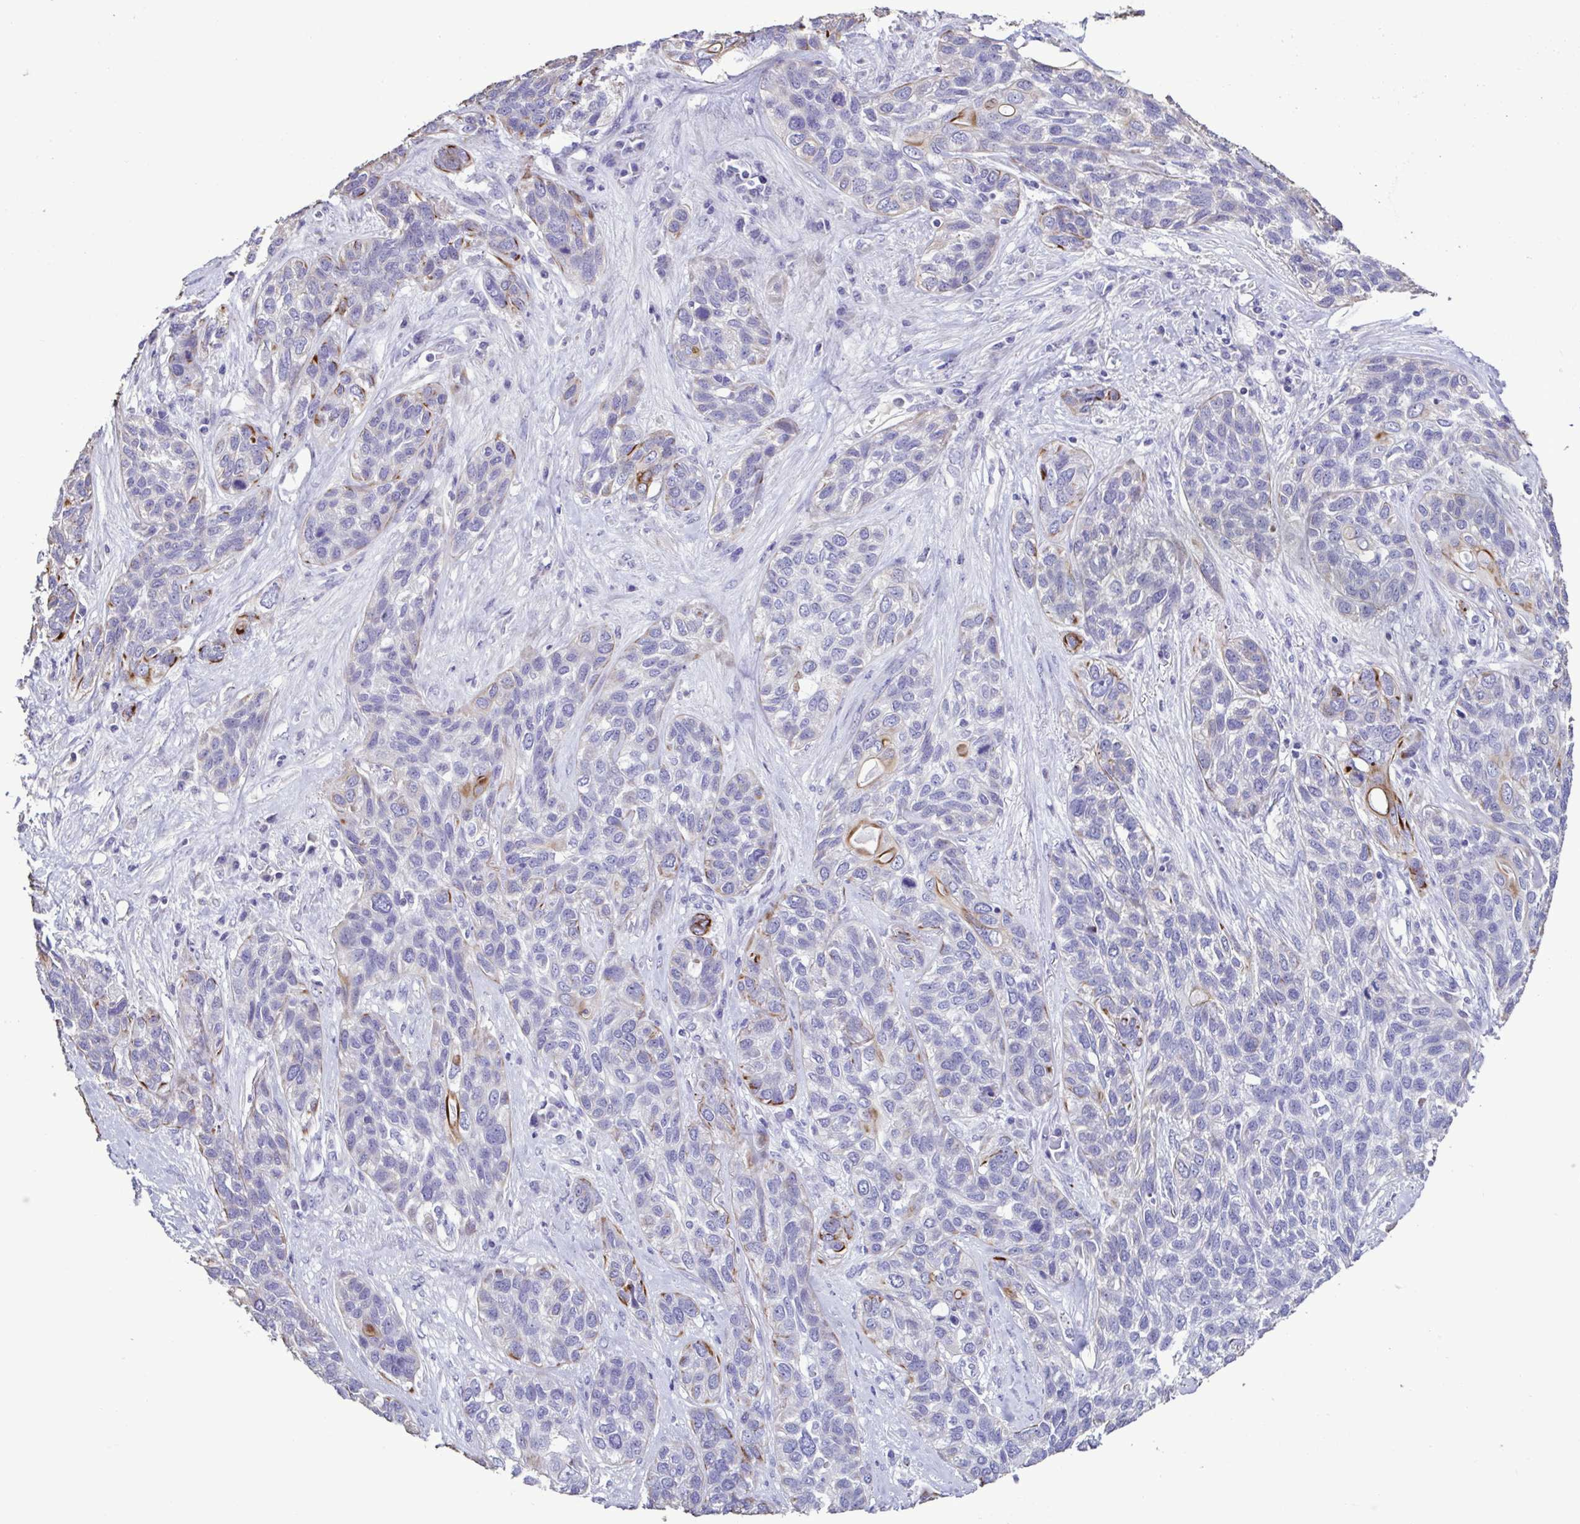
{"staining": {"intensity": "moderate", "quantity": "<25%", "location": "cytoplasmic/membranous"}, "tissue": "lung cancer", "cell_type": "Tumor cells", "image_type": "cancer", "snomed": [{"axis": "morphology", "description": "Squamous cell carcinoma, NOS"}, {"axis": "topography", "description": "Lung"}], "caption": "Moderate cytoplasmic/membranous staining for a protein is seen in approximately <25% of tumor cells of lung cancer (squamous cell carcinoma) using immunohistochemistry.", "gene": "PLA2G4E", "patient": {"sex": "female", "age": 70}}